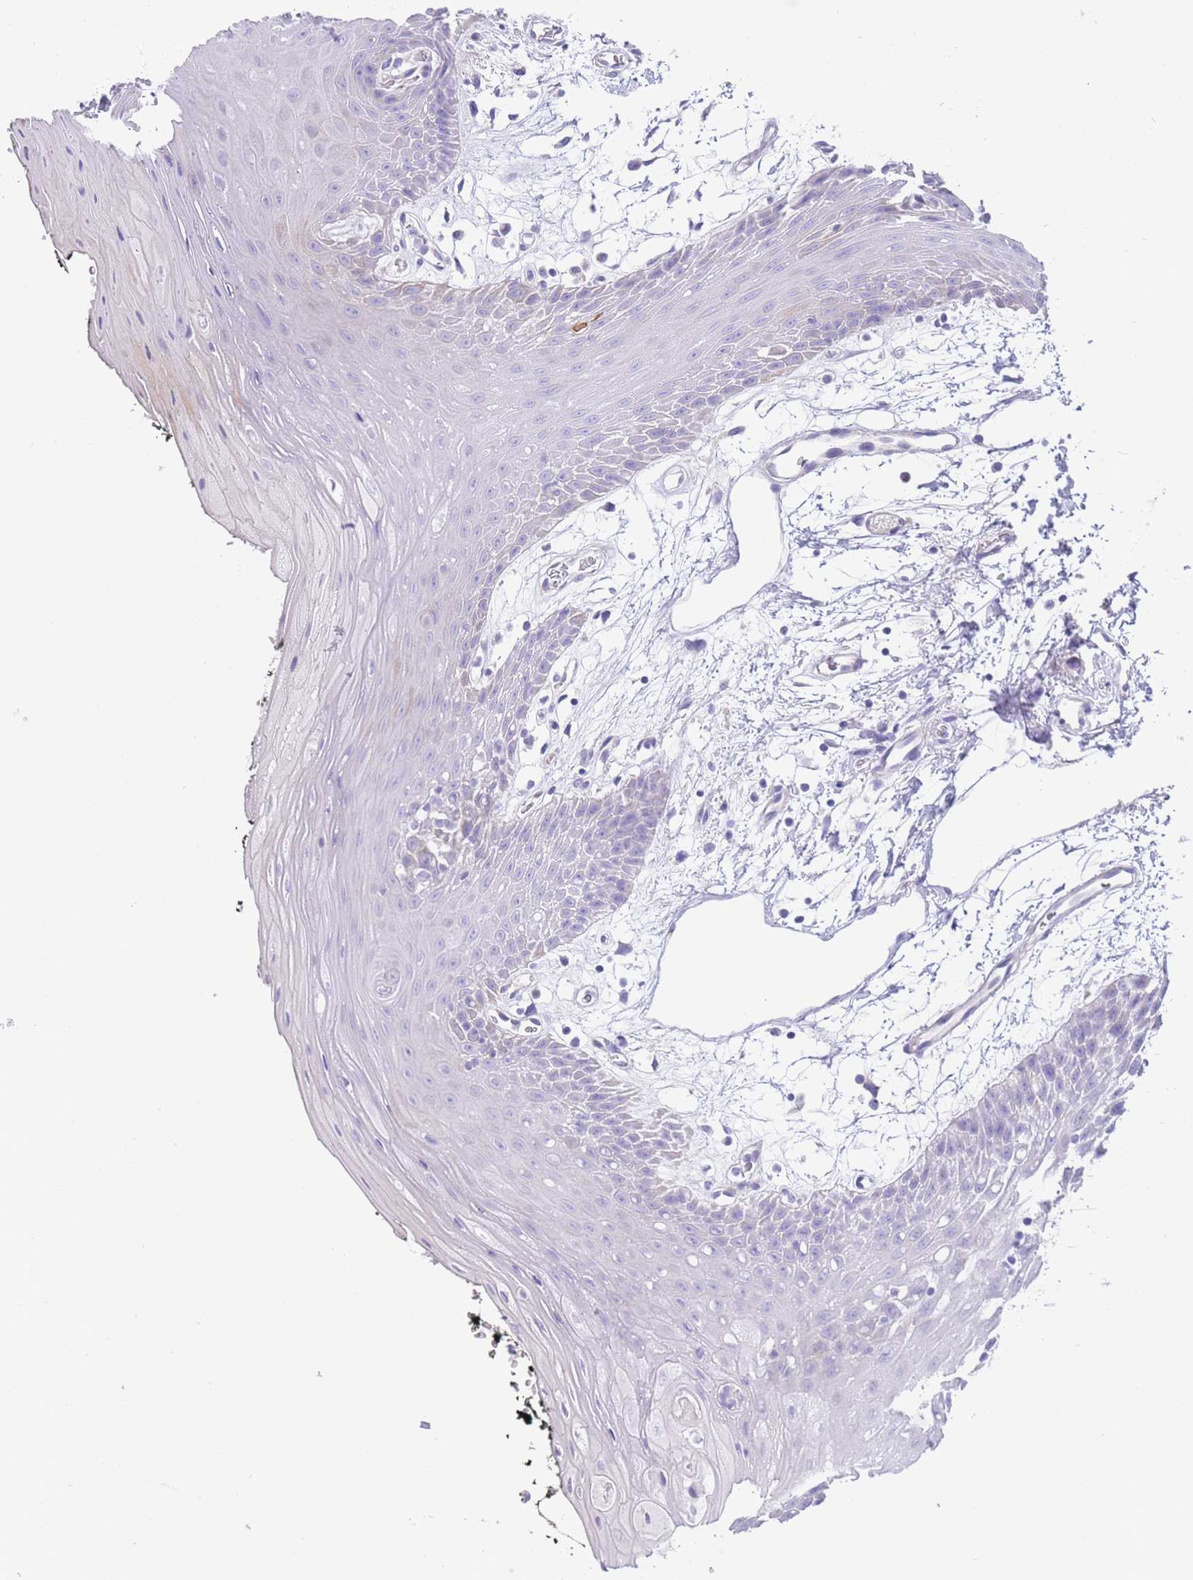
{"staining": {"intensity": "negative", "quantity": "none", "location": "none"}, "tissue": "oral mucosa", "cell_type": "Squamous epithelial cells", "image_type": "normal", "snomed": [{"axis": "morphology", "description": "Normal tissue, NOS"}, {"axis": "topography", "description": "Oral tissue"}, {"axis": "topography", "description": "Tounge, NOS"}], "caption": "Immunohistochemistry of normal oral mucosa demonstrates no expression in squamous epithelial cells. (DAB immunohistochemistry (IHC) with hematoxylin counter stain).", "gene": "QTRT1", "patient": {"sex": "female", "age": 59}}